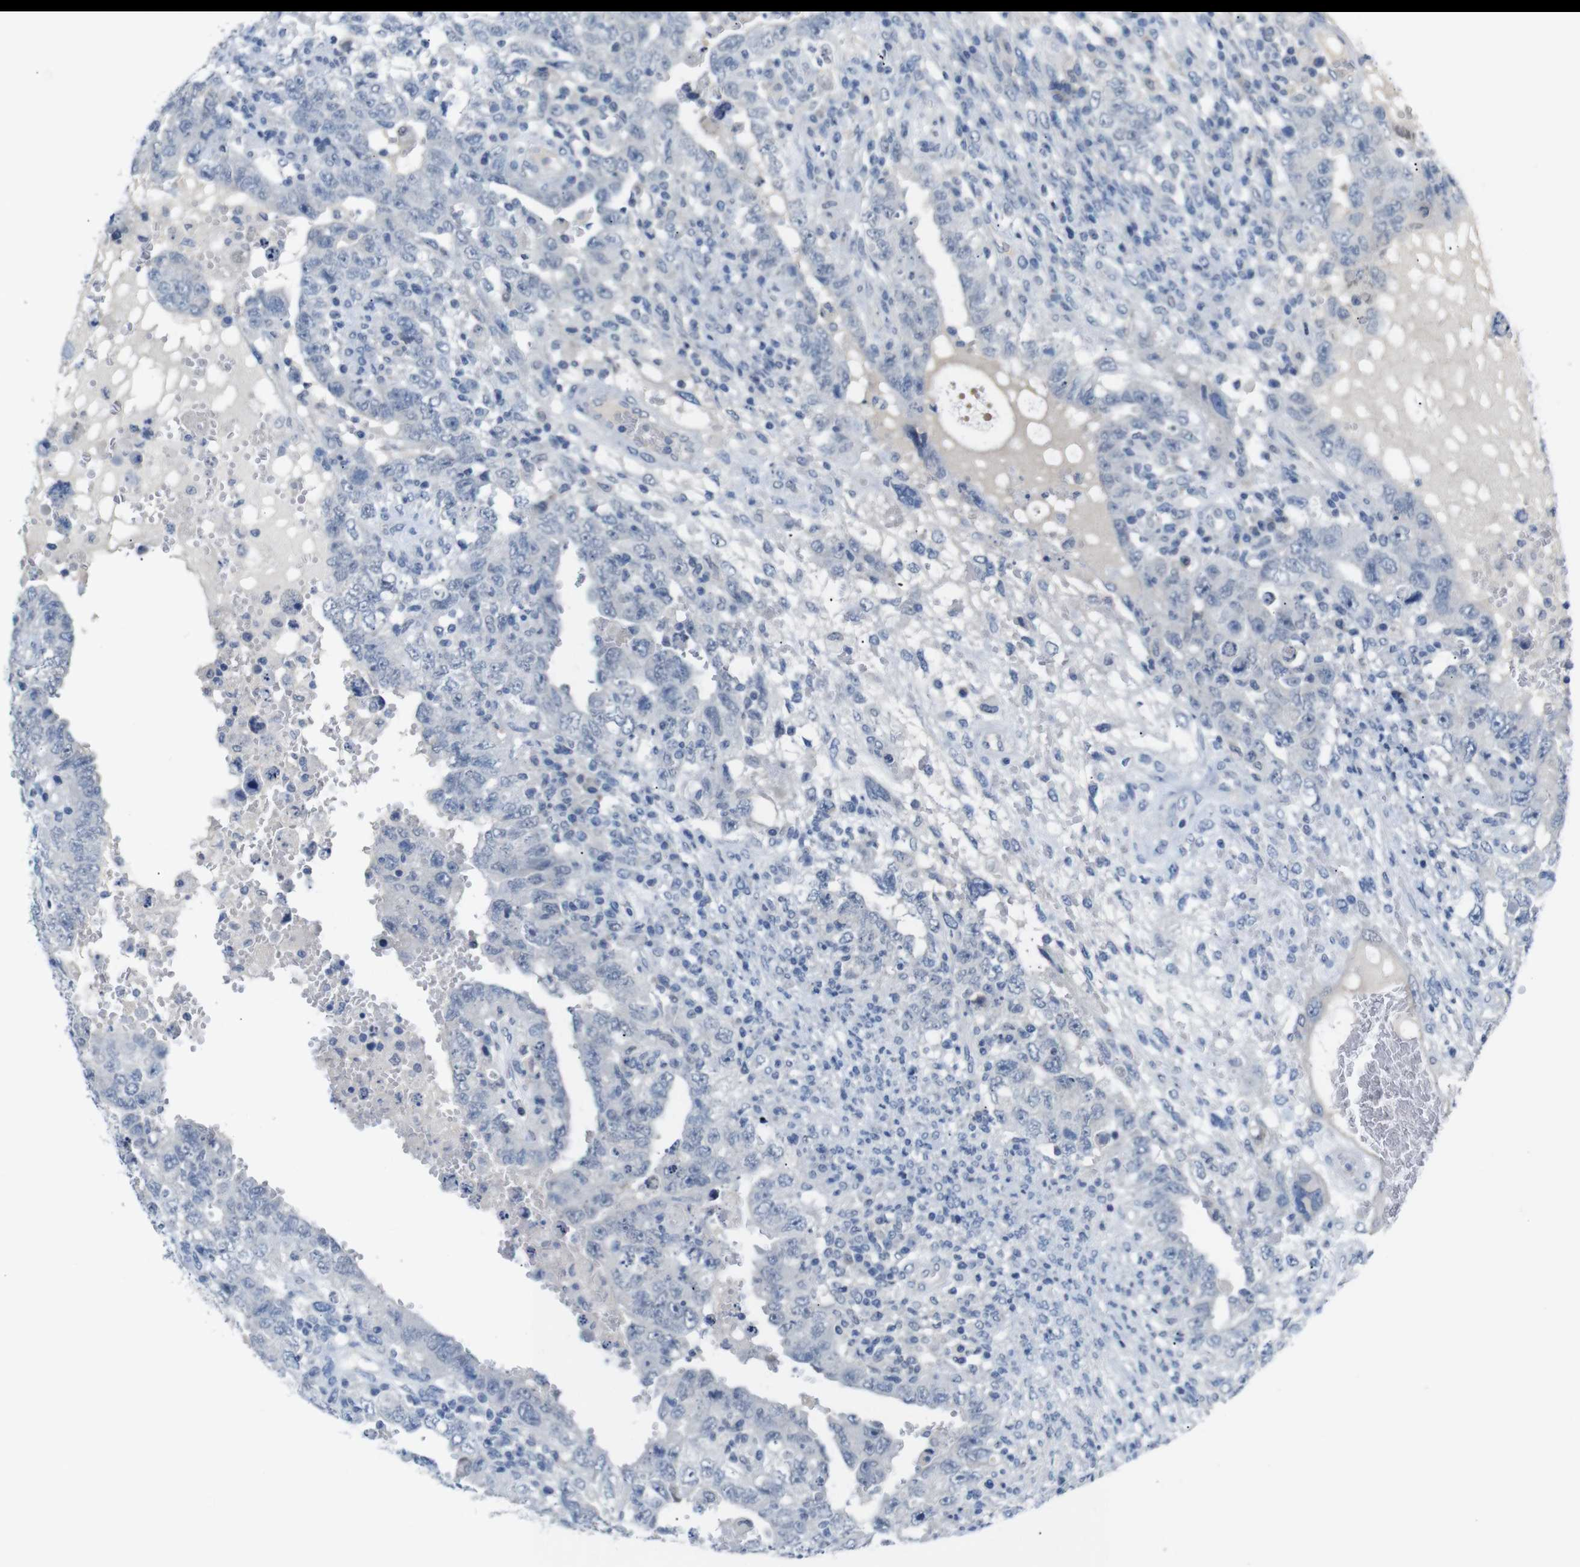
{"staining": {"intensity": "negative", "quantity": "none", "location": "none"}, "tissue": "testis cancer", "cell_type": "Tumor cells", "image_type": "cancer", "snomed": [{"axis": "morphology", "description": "Carcinoma, Embryonal, NOS"}, {"axis": "topography", "description": "Testis"}], "caption": "Immunohistochemistry of human testis cancer exhibits no positivity in tumor cells.", "gene": "CHRM5", "patient": {"sex": "male", "age": 26}}